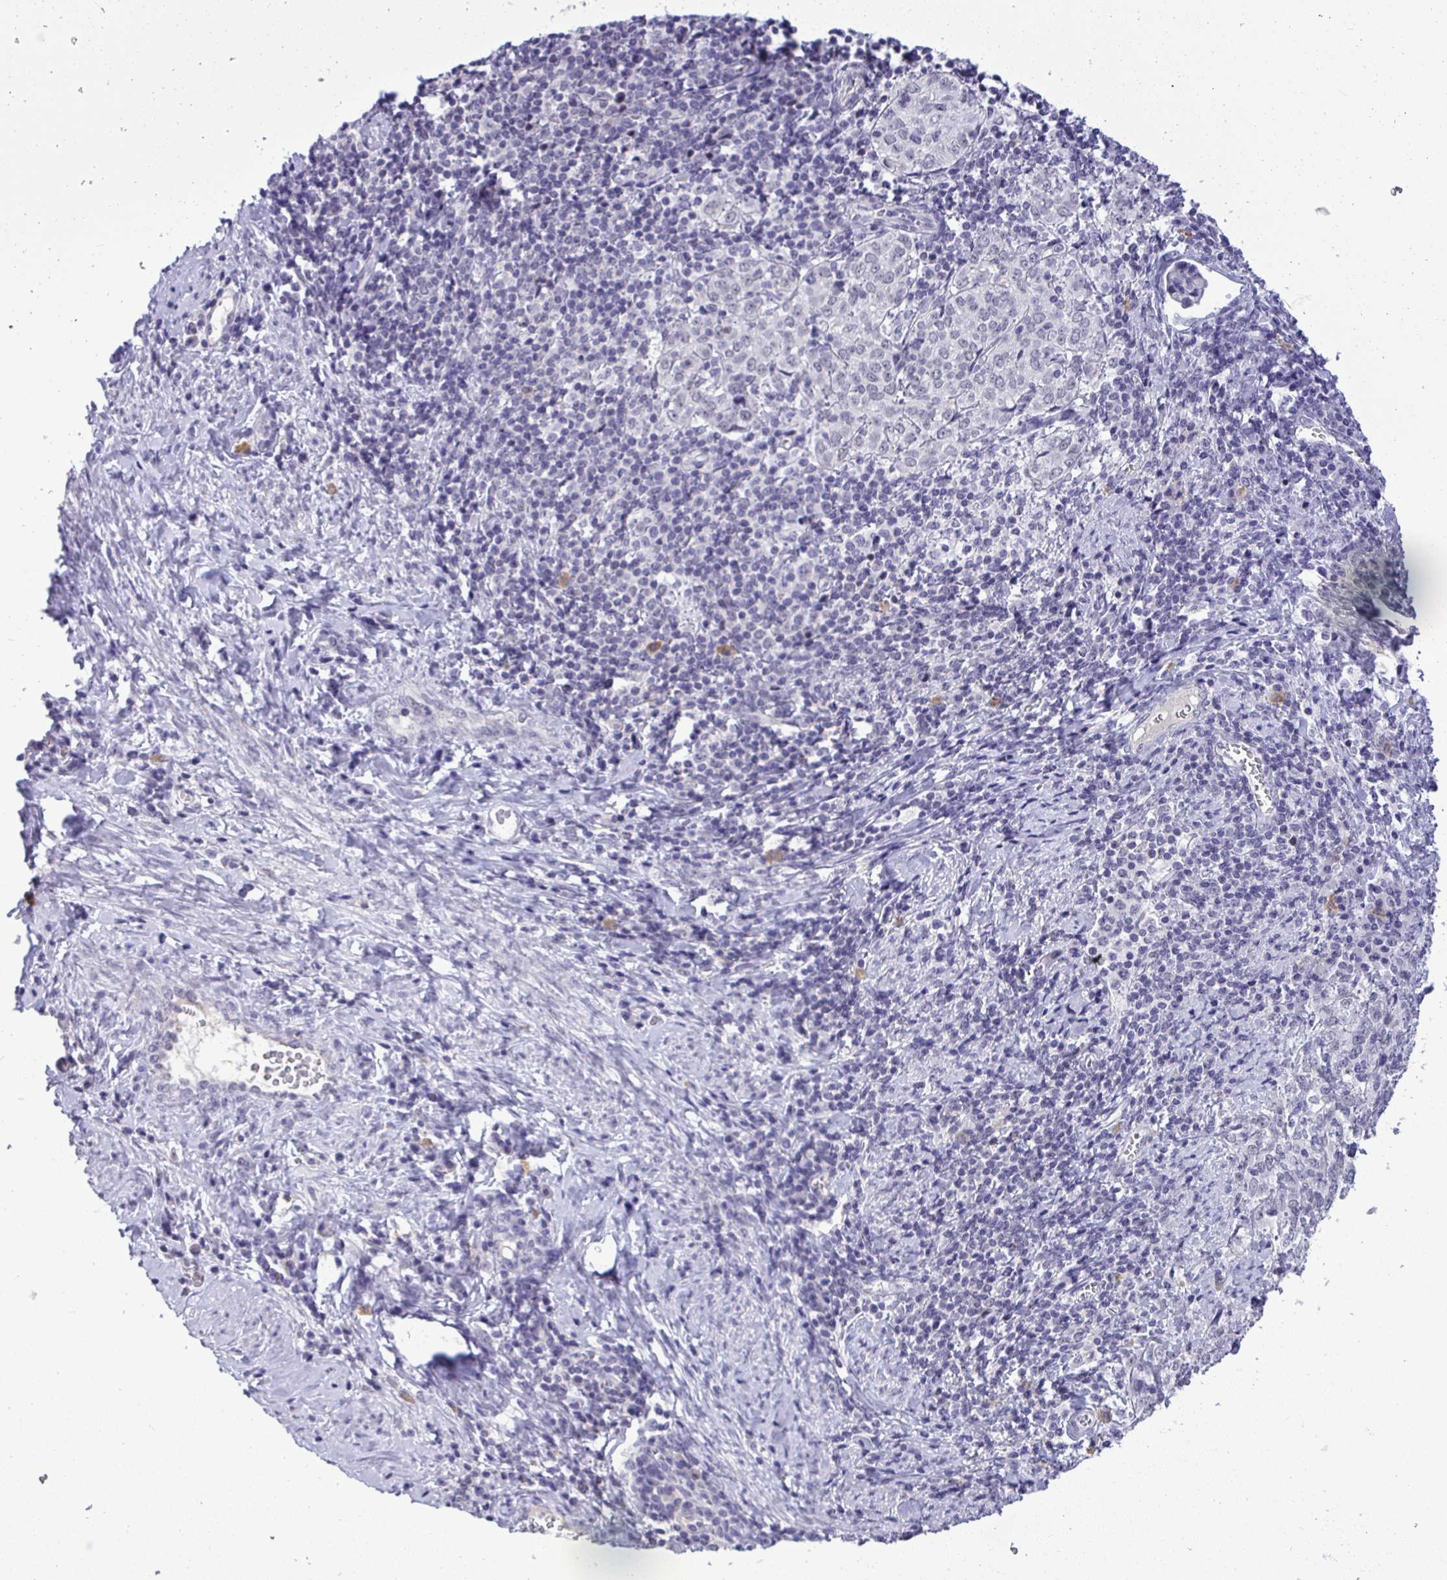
{"staining": {"intensity": "negative", "quantity": "none", "location": "none"}, "tissue": "cervical cancer", "cell_type": "Tumor cells", "image_type": "cancer", "snomed": [{"axis": "morphology", "description": "Normal tissue, NOS"}, {"axis": "morphology", "description": "Squamous cell carcinoma, NOS"}, {"axis": "topography", "description": "Vagina"}, {"axis": "topography", "description": "Cervix"}], "caption": "Immunohistochemistry (IHC) image of neoplastic tissue: cervical cancer (squamous cell carcinoma) stained with DAB demonstrates no significant protein expression in tumor cells.", "gene": "YBX2", "patient": {"sex": "female", "age": 45}}